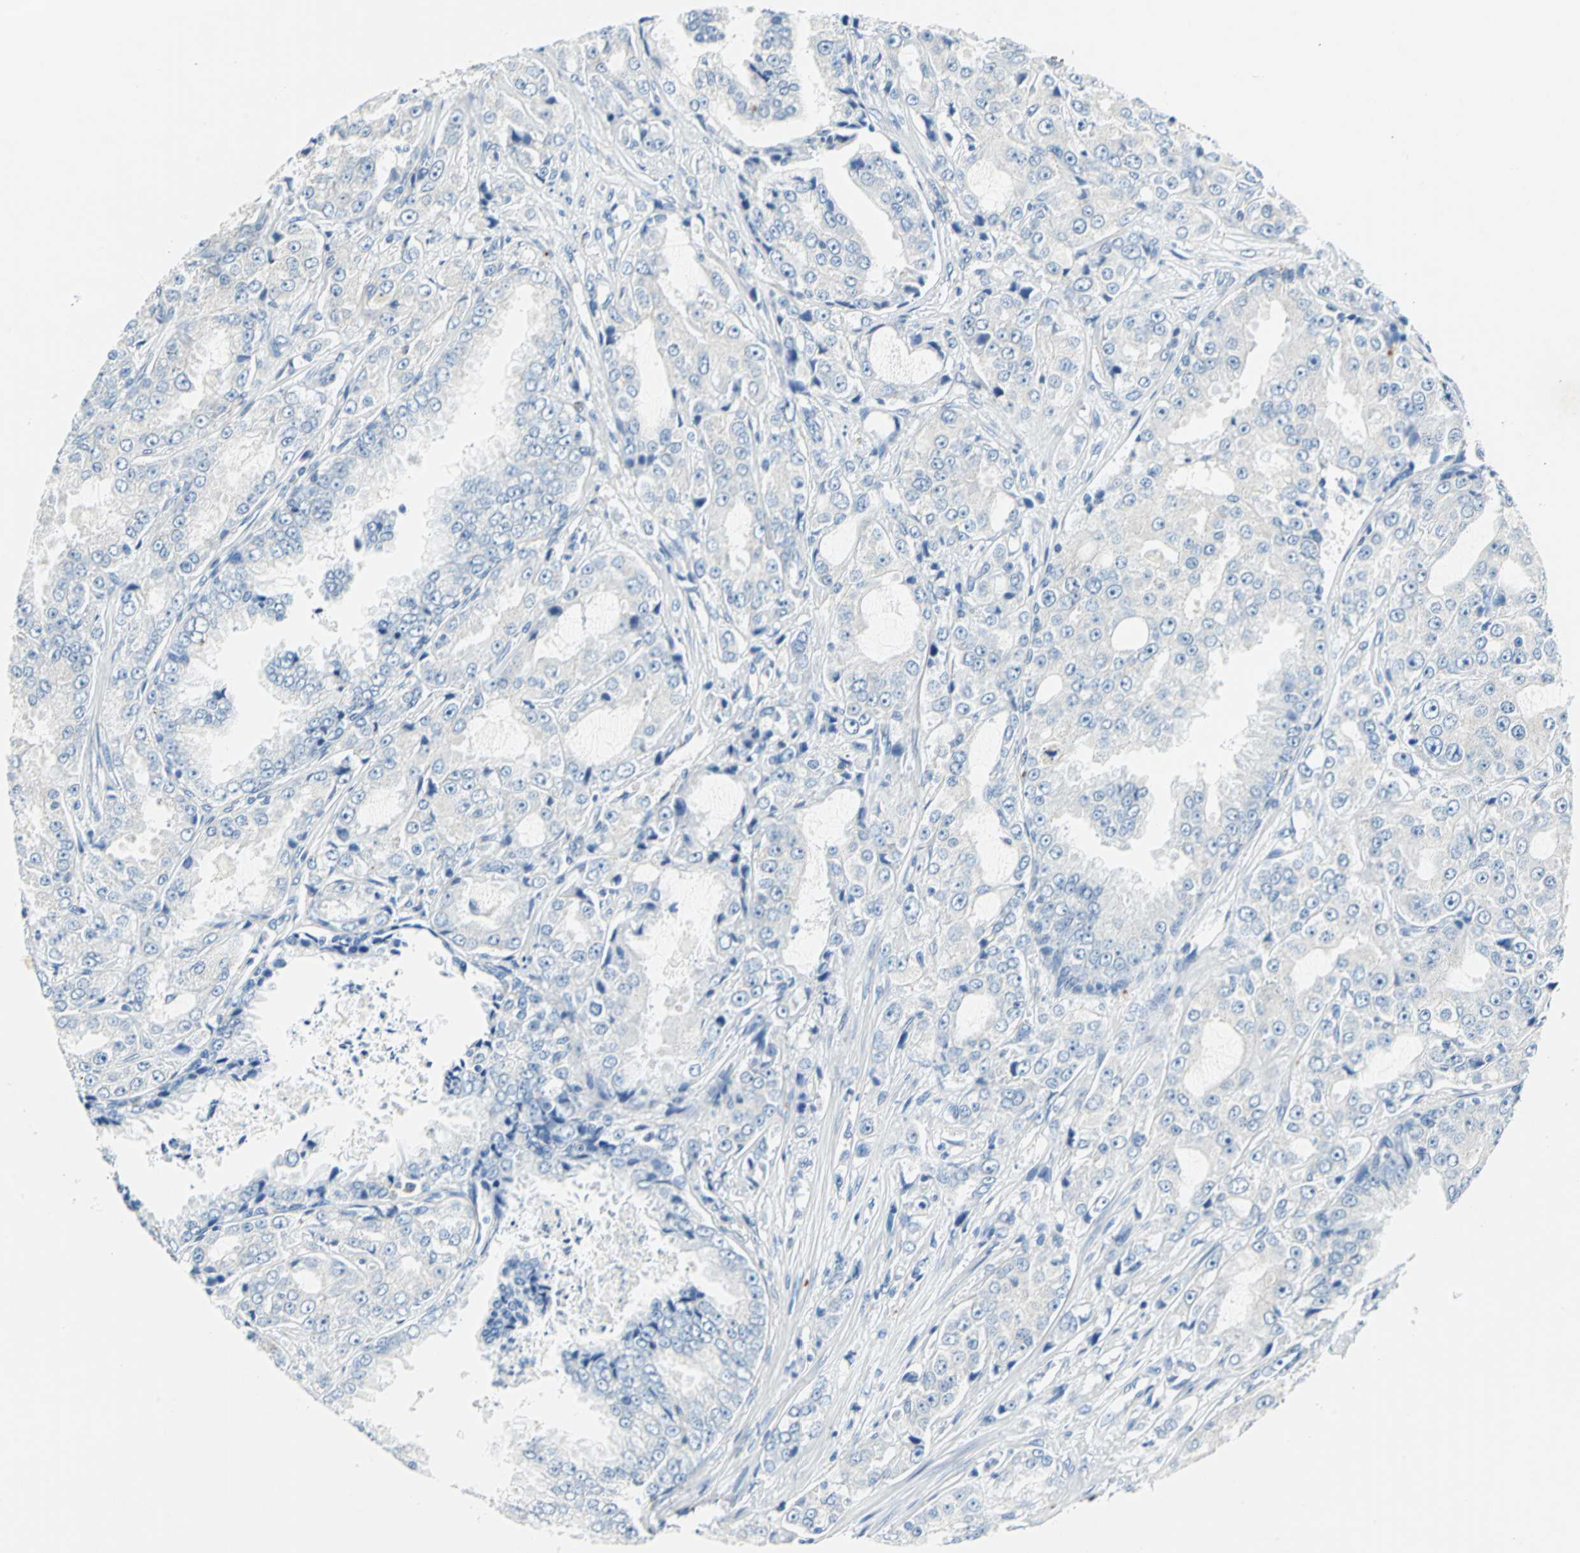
{"staining": {"intensity": "negative", "quantity": "none", "location": "none"}, "tissue": "prostate cancer", "cell_type": "Tumor cells", "image_type": "cancer", "snomed": [{"axis": "morphology", "description": "Adenocarcinoma, High grade"}, {"axis": "topography", "description": "Prostate"}], "caption": "Tumor cells show no significant protein staining in prostate adenocarcinoma (high-grade). (Brightfield microscopy of DAB immunohistochemistry at high magnification).", "gene": "TEX264", "patient": {"sex": "male", "age": 73}}